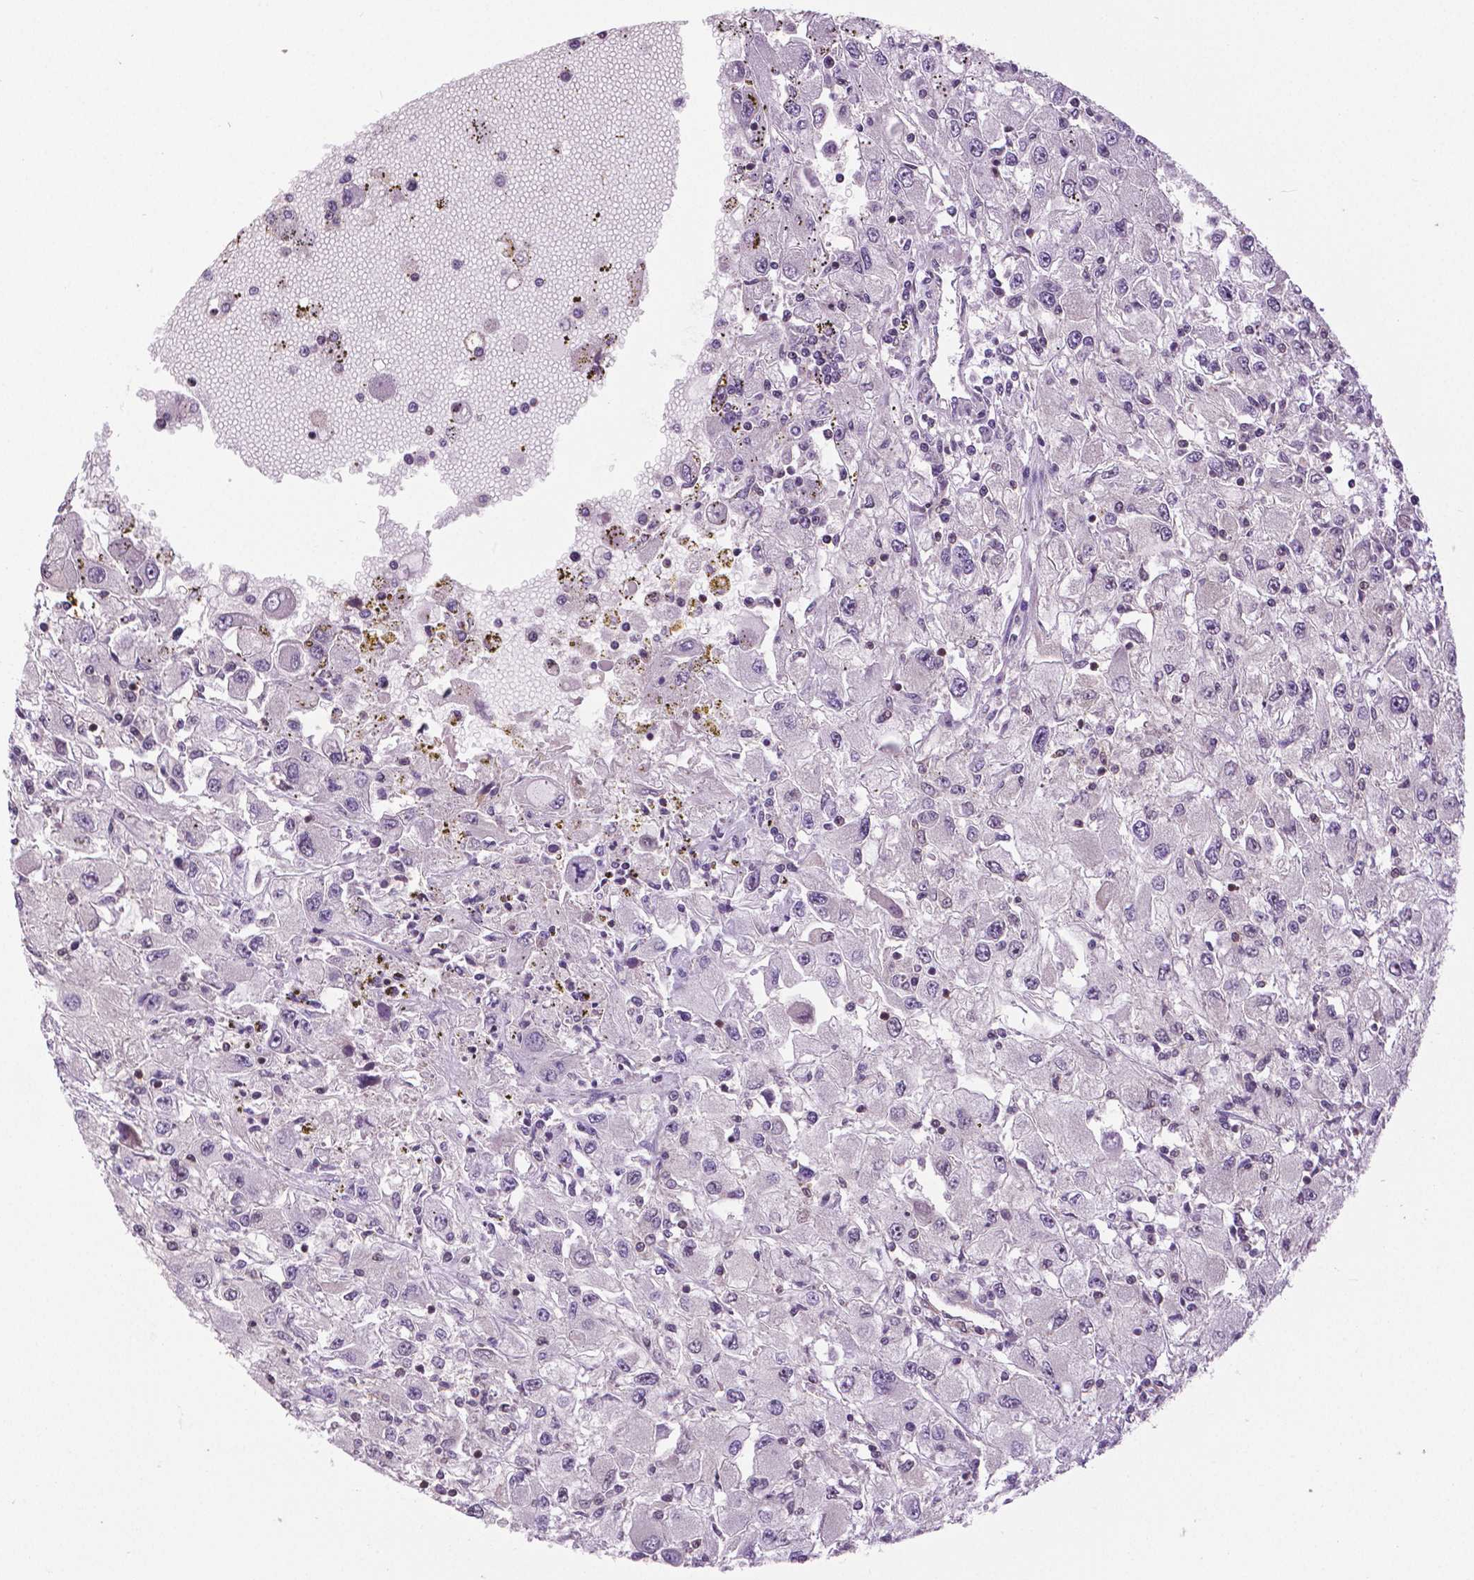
{"staining": {"intensity": "negative", "quantity": "none", "location": "none"}, "tissue": "renal cancer", "cell_type": "Tumor cells", "image_type": "cancer", "snomed": [{"axis": "morphology", "description": "Adenocarcinoma, NOS"}, {"axis": "topography", "description": "Kidney"}], "caption": "Tumor cells show no significant expression in renal adenocarcinoma. (Immunohistochemistry (ihc), brightfield microscopy, high magnification).", "gene": "ANXA13", "patient": {"sex": "female", "age": 67}}